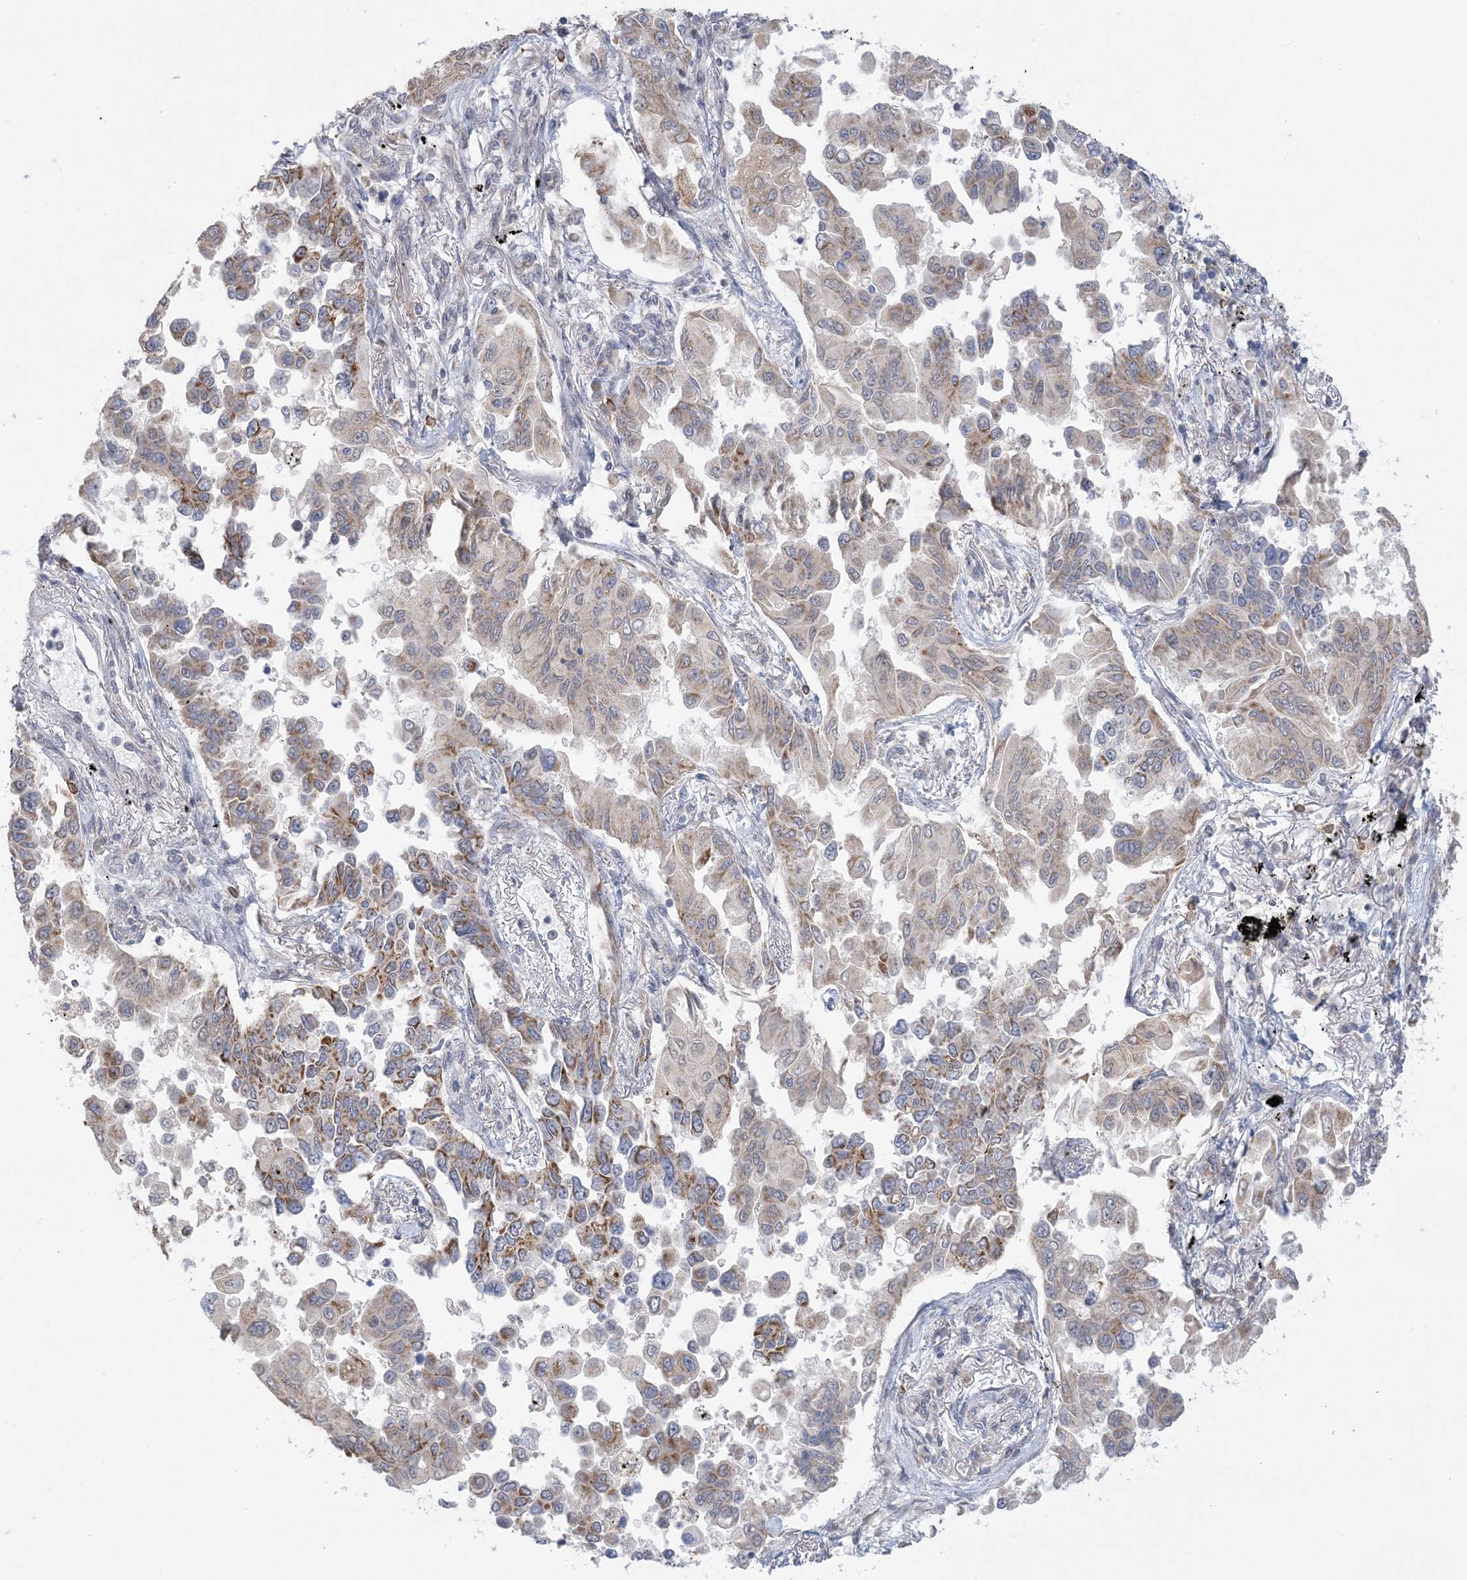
{"staining": {"intensity": "moderate", "quantity": "<25%", "location": "cytoplasmic/membranous"}, "tissue": "lung cancer", "cell_type": "Tumor cells", "image_type": "cancer", "snomed": [{"axis": "morphology", "description": "Adenocarcinoma, NOS"}, {"axis": "topography", "description": "Lung"}], "caption": "A histopathology image of adenocarcinoma (lung) stained for a protein displays moderate cytoplasmic/membranous brown staining in tumor cells. Using DAB (brown) and hematoxylin (blue) stains, captured at high magnification using brightfield microscopy.", "gene": "TRMT10C", "patient": {"sex": "female", "age": 67}}